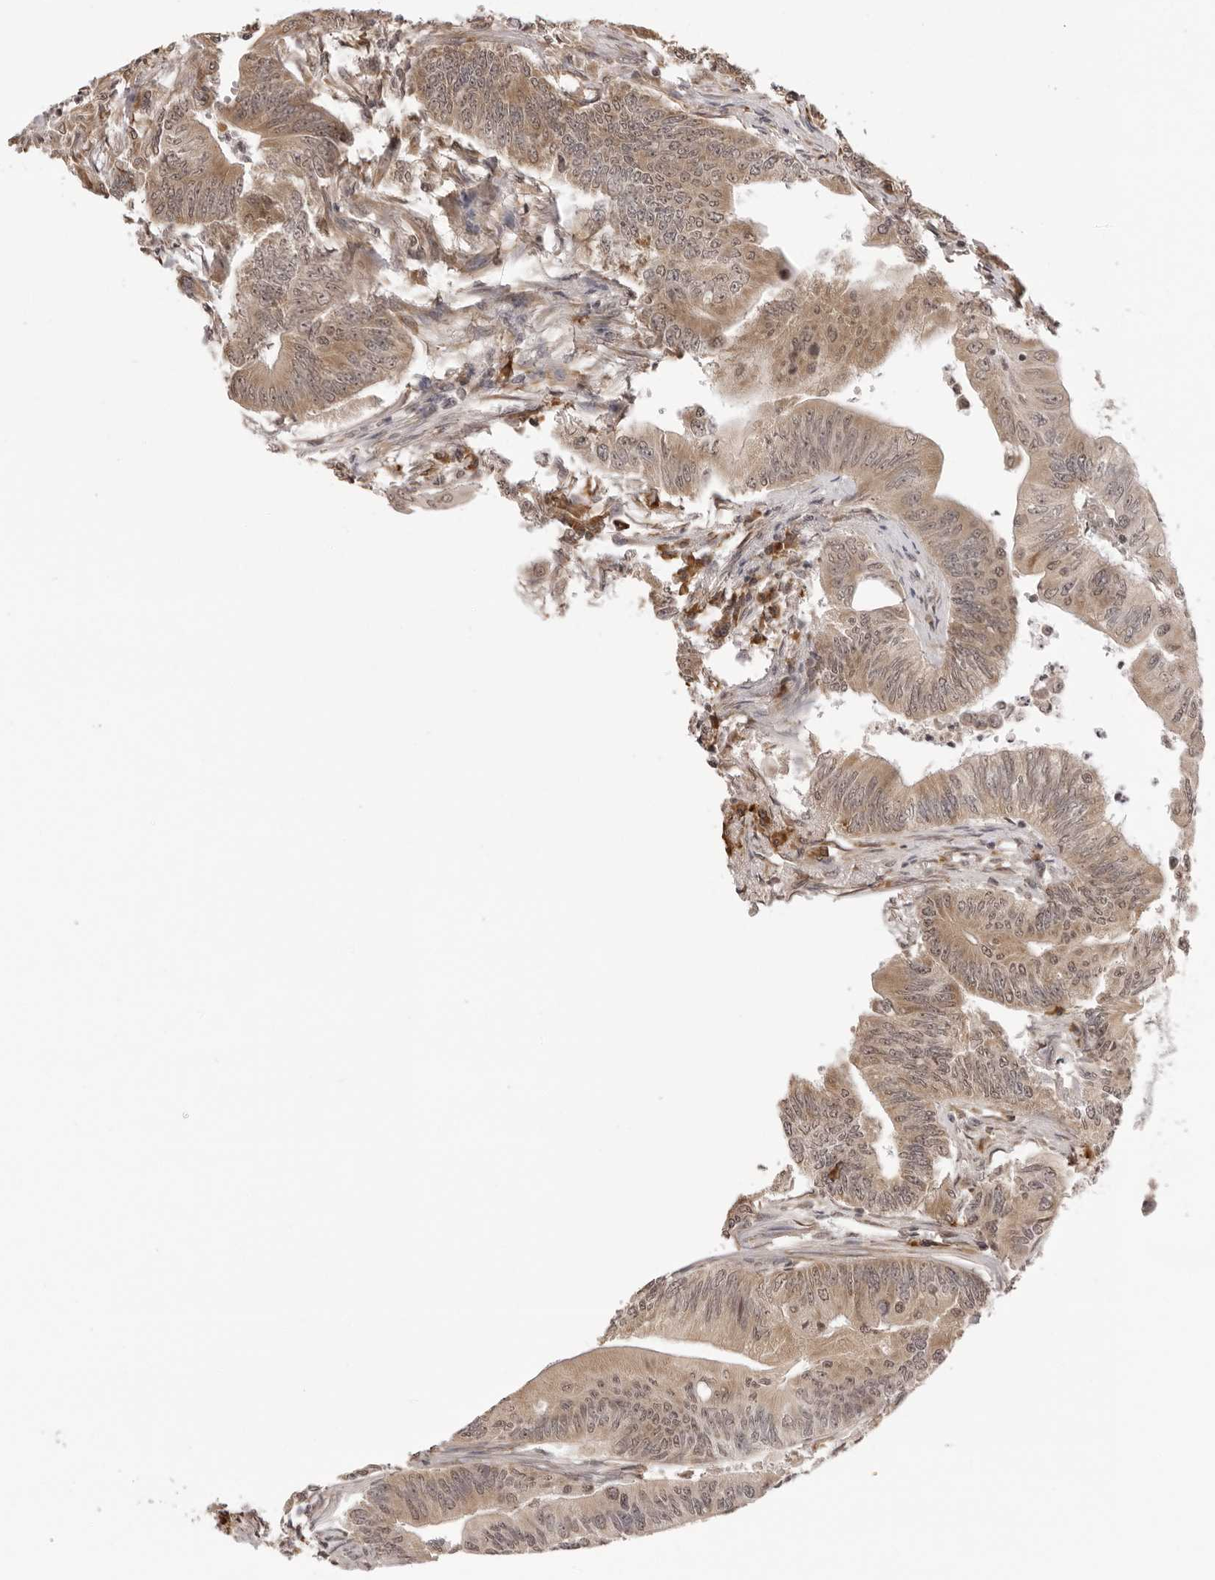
{"staining": {"intensity": "moderate", "quantity": ">75%", "location": "cytoplasmic/membranous"}, "tissue": "colorectal cancer", "cell_type": "Tumor cells", "image_type": "cancer", "snomed": [{"axis": "morphology", "description": "Adenoma, NOS"}, {"axis": "morphology", "description": "Adenocarcinoma, NOS"}, {"axis": "topography", "description": "Colon"}], "caption": "Approximately >75% of tumor cells in colorectal cancer display moderate cytoplasmic/membranous protein expression as visualized by brown immunohistochemical staining.", "gene": "ZC3H11A", "patient": {"sex": "male", "age": 79}}